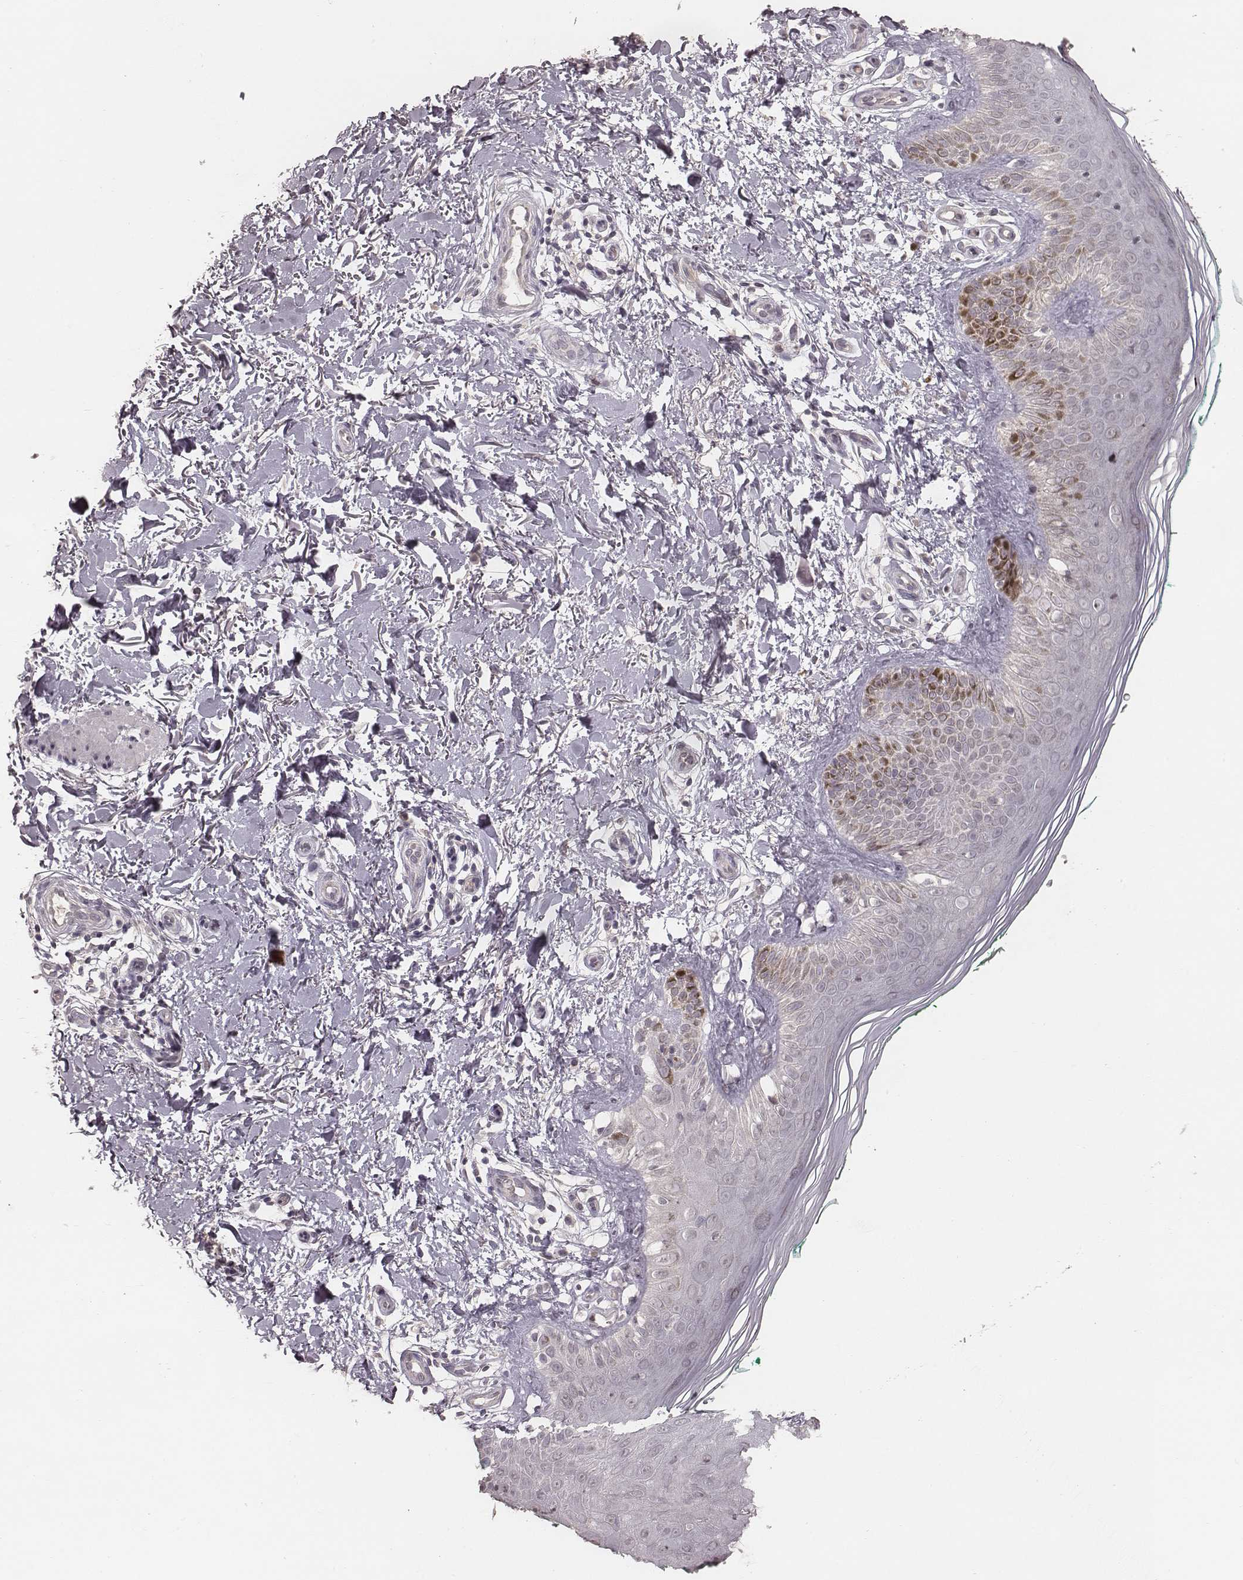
{"staining": {"intensity": "negative", "quantity": "none", "location": "none"}, "tissue": "skin", "cell_type": "Fibroblasts", "image_type": "normal", "snomed": [{"axis": "morphology", "description": "Normal tissue, NOS"}, {"axis": "morphology", "description": "Inflammation, NOS"}, {"axis": "morphology", "description": "Fibrosis, NOS"}, {"axis": "topography", "description": "Skin"}], "caption": "Fibroblasts show no significant expression in normal skin.", "gene": "LY6K", "patient": {"sex": "male", "age": 71}}